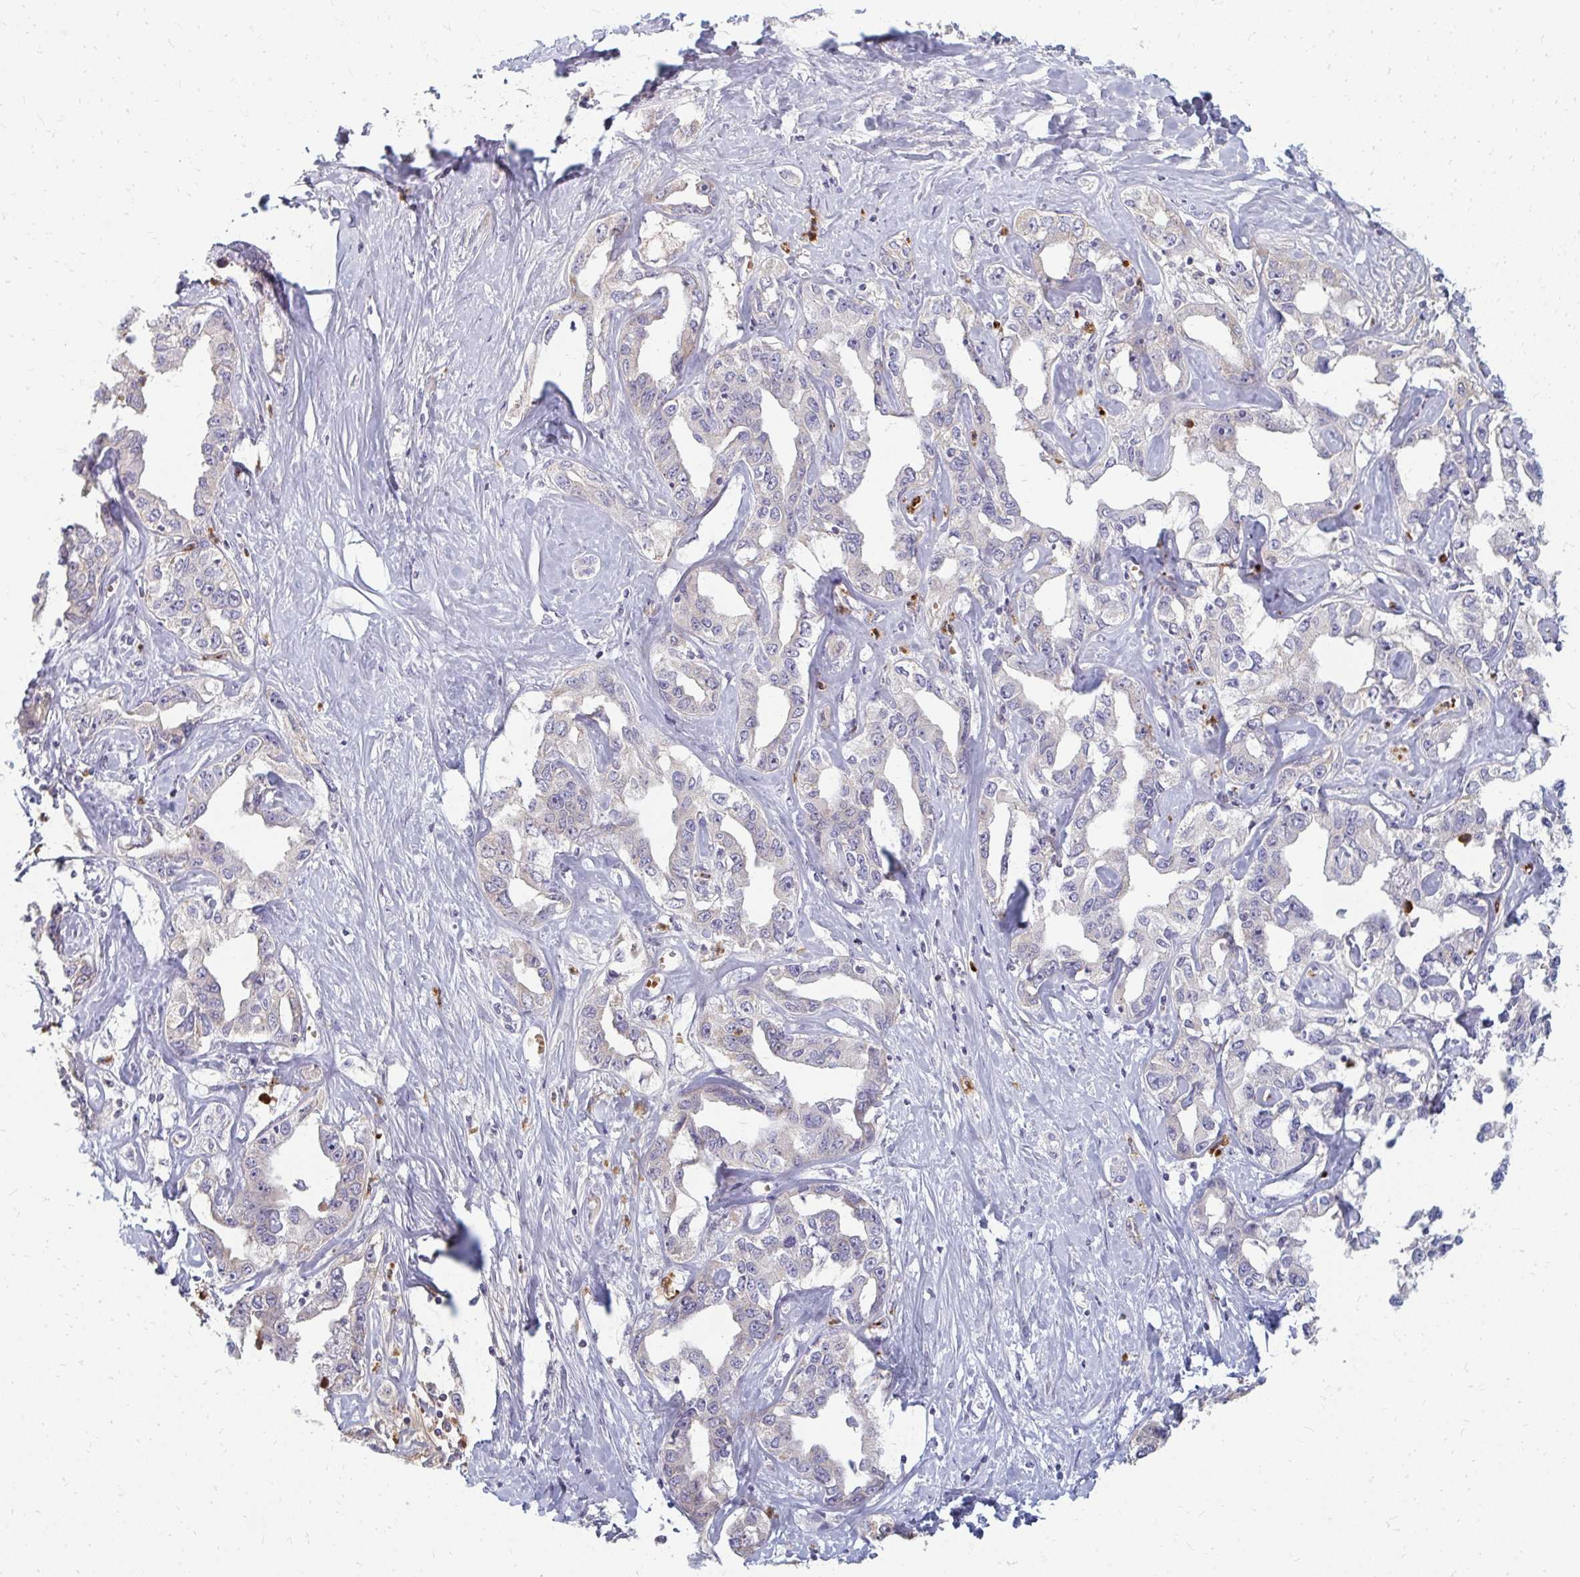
{"staining": {"intensity": "negative", "quantity": "none", "location": "none"}, "tissue": "liver cancer", "cell_type": "Tumor cells", "image_type": "cancer", "snomed": [{"axis": "morphology", "description": "Cholangiocarcinoma"}, {"axis": "topography", "description": "Liver"}], "caption": "An immunohistochemistry micrograph of liver cholangiocarcinoma is shown. There is no staining in tumor cells of liver cholangiocarcinoma. The staining was performed using DAB (3,3'-diaminobenzidine) to visualize the protein expression in brown, while the nuclei were stained in blue with hematoxylin (Magnification: 20x).", "gene": "RAB33A", "patient": {"sex": "male", "age": 59}}